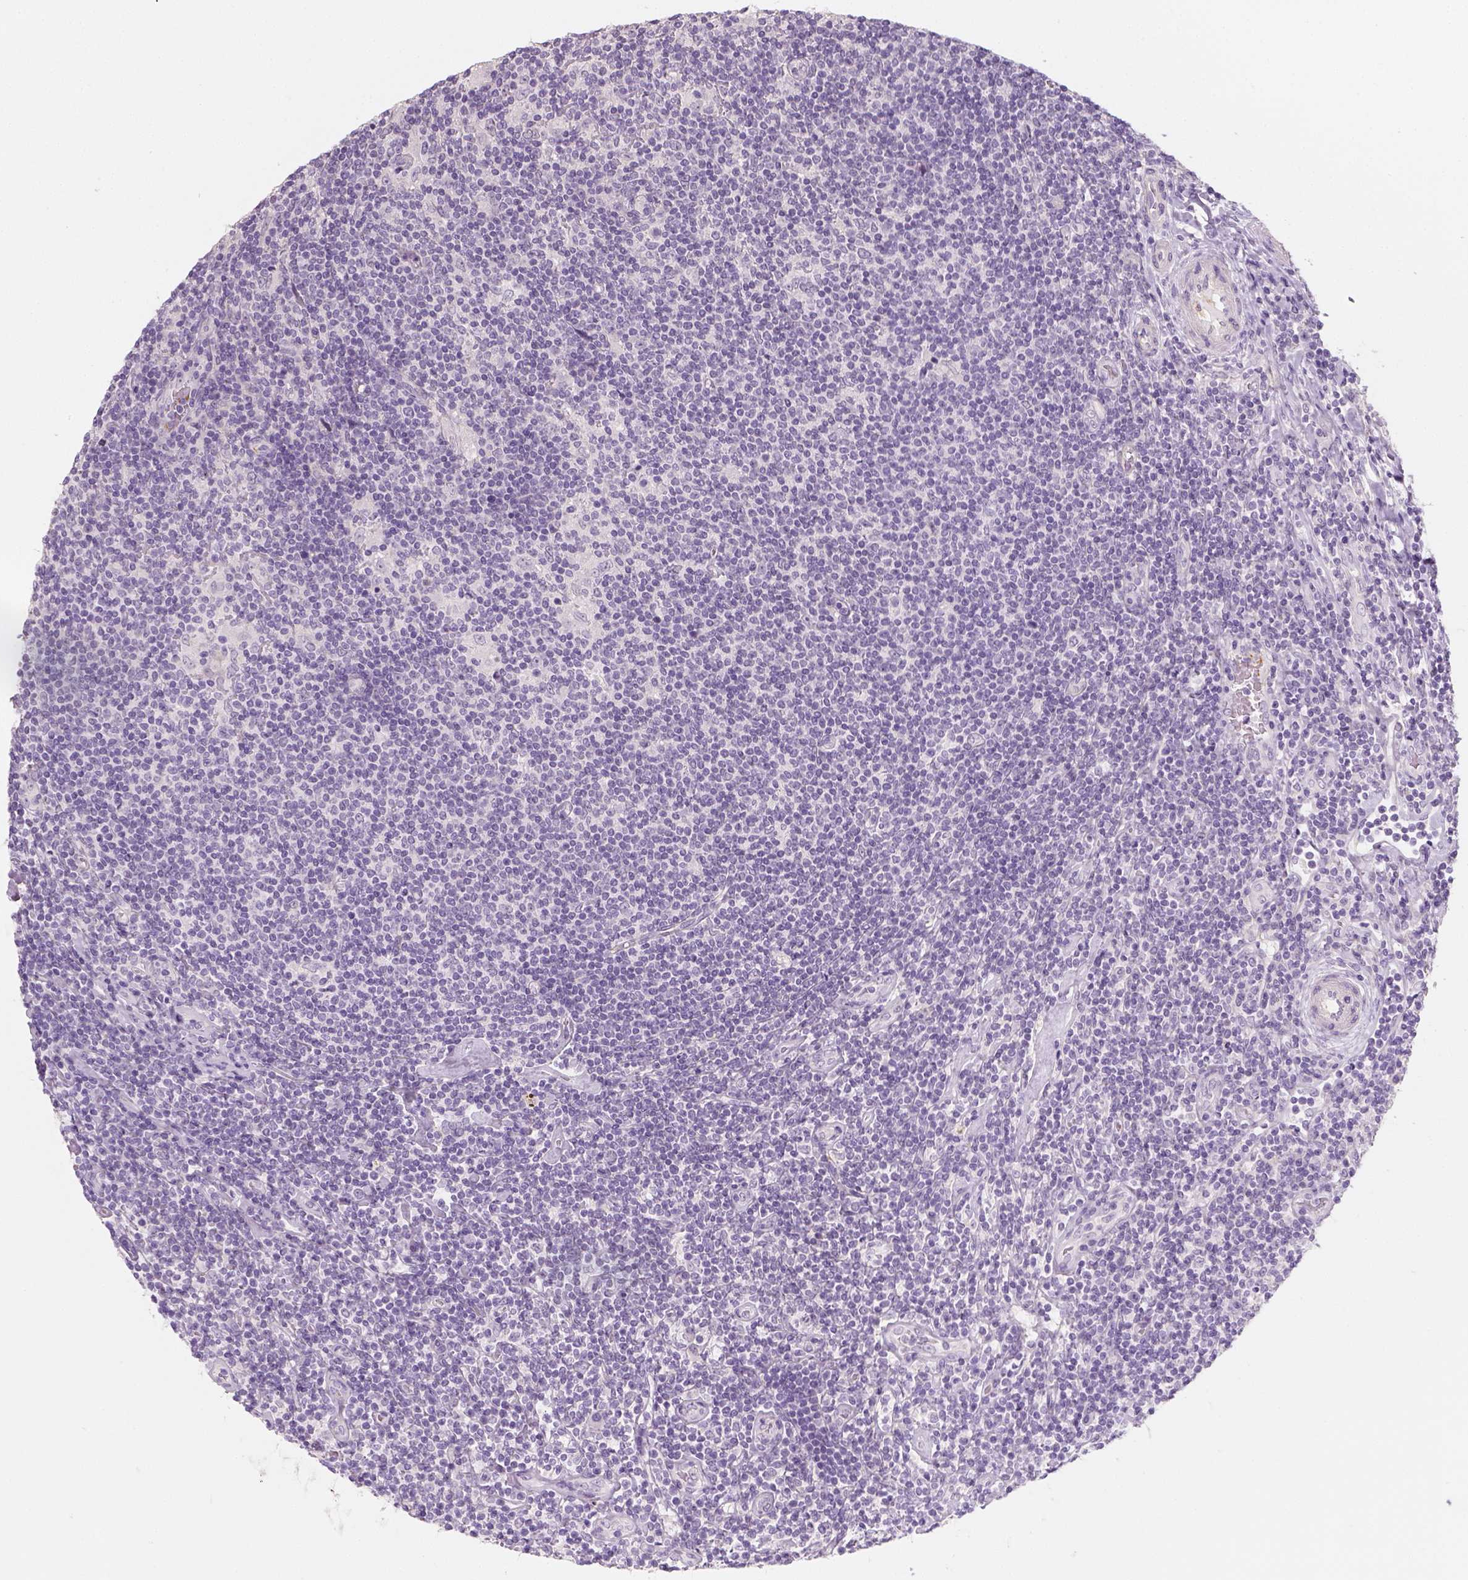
{"staining": {"intensity": "negative", "quantity": "none", "location": "none"}, "tissue": "lymphoma", "cell_type": "Tumor cells", "image_type": "cancer", "snomed": [{"axis": "morphology", "description": "Hodgkin's disease, NOS"}, {"axis": "topography", "description": "Lymph node"}], "caption": "This is an immunohistochemistry photomicrograph of human lymphoma. There is no expression in tumor cells.", "gene": "FAM163B", "patient": {"sex": "male", "age": 40}}